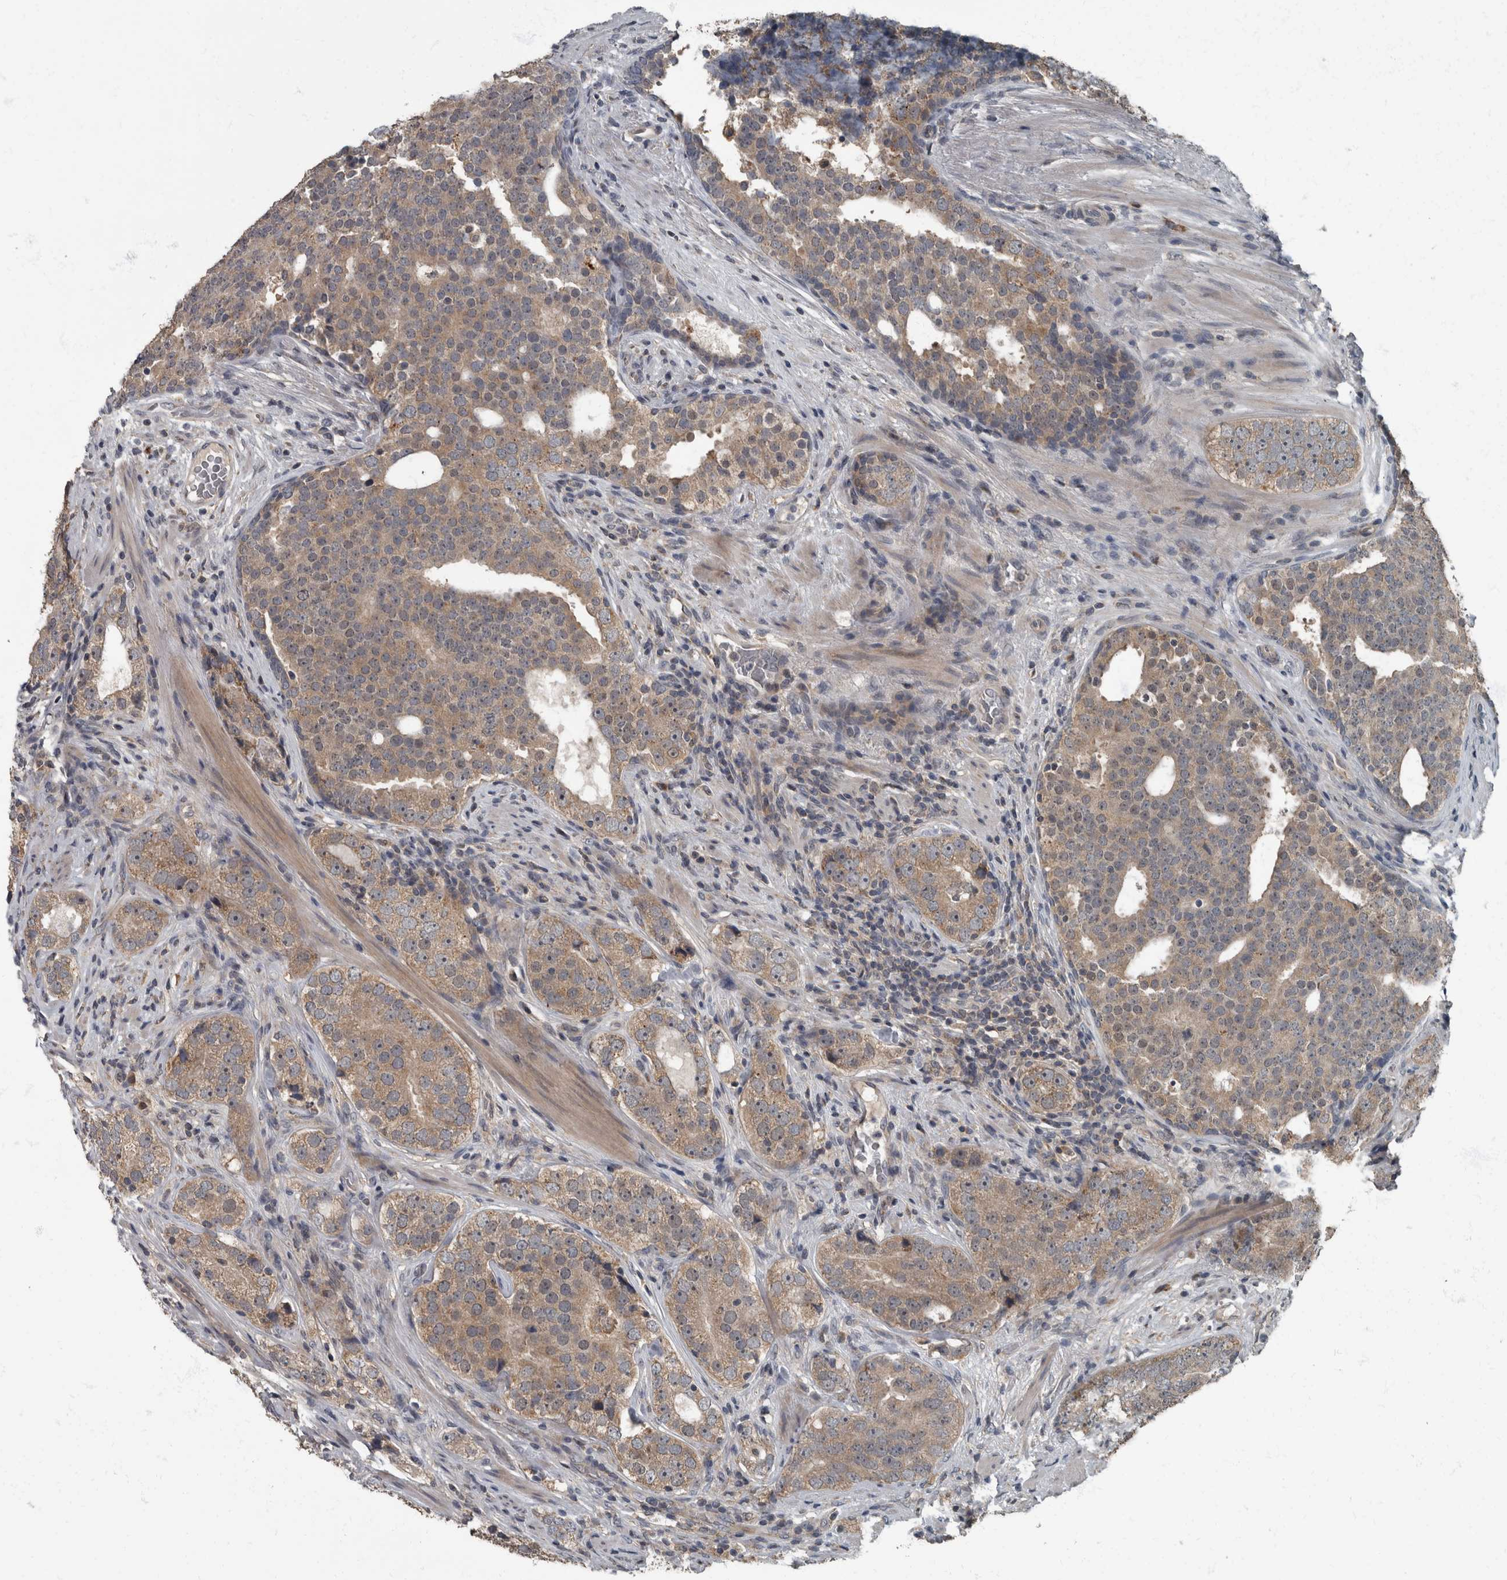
{"staining": {"intensity": "weak", "quantity": ">75%", "location": "cytoplasmic/membranous"}, "tissue": "prostate cancer", "cell_type": "Tumor cells", "image_type": "cancer", "snomed": [{"axis": "morphology", "description": "Adenocarcinoma, High grade"}, {"axis": "topography", "description": "Prostate"}], "caption": "A photomicrograph showing weak cytoplasmic/membranous positivity in approximately >75% of tumor cells in prostate cancer (adenocarcinoma (high-grade)), as visualized by brown immunohistochemical staining.", "gene": "RABGGTB", "patient": {"sex": "male", "age": 56}}